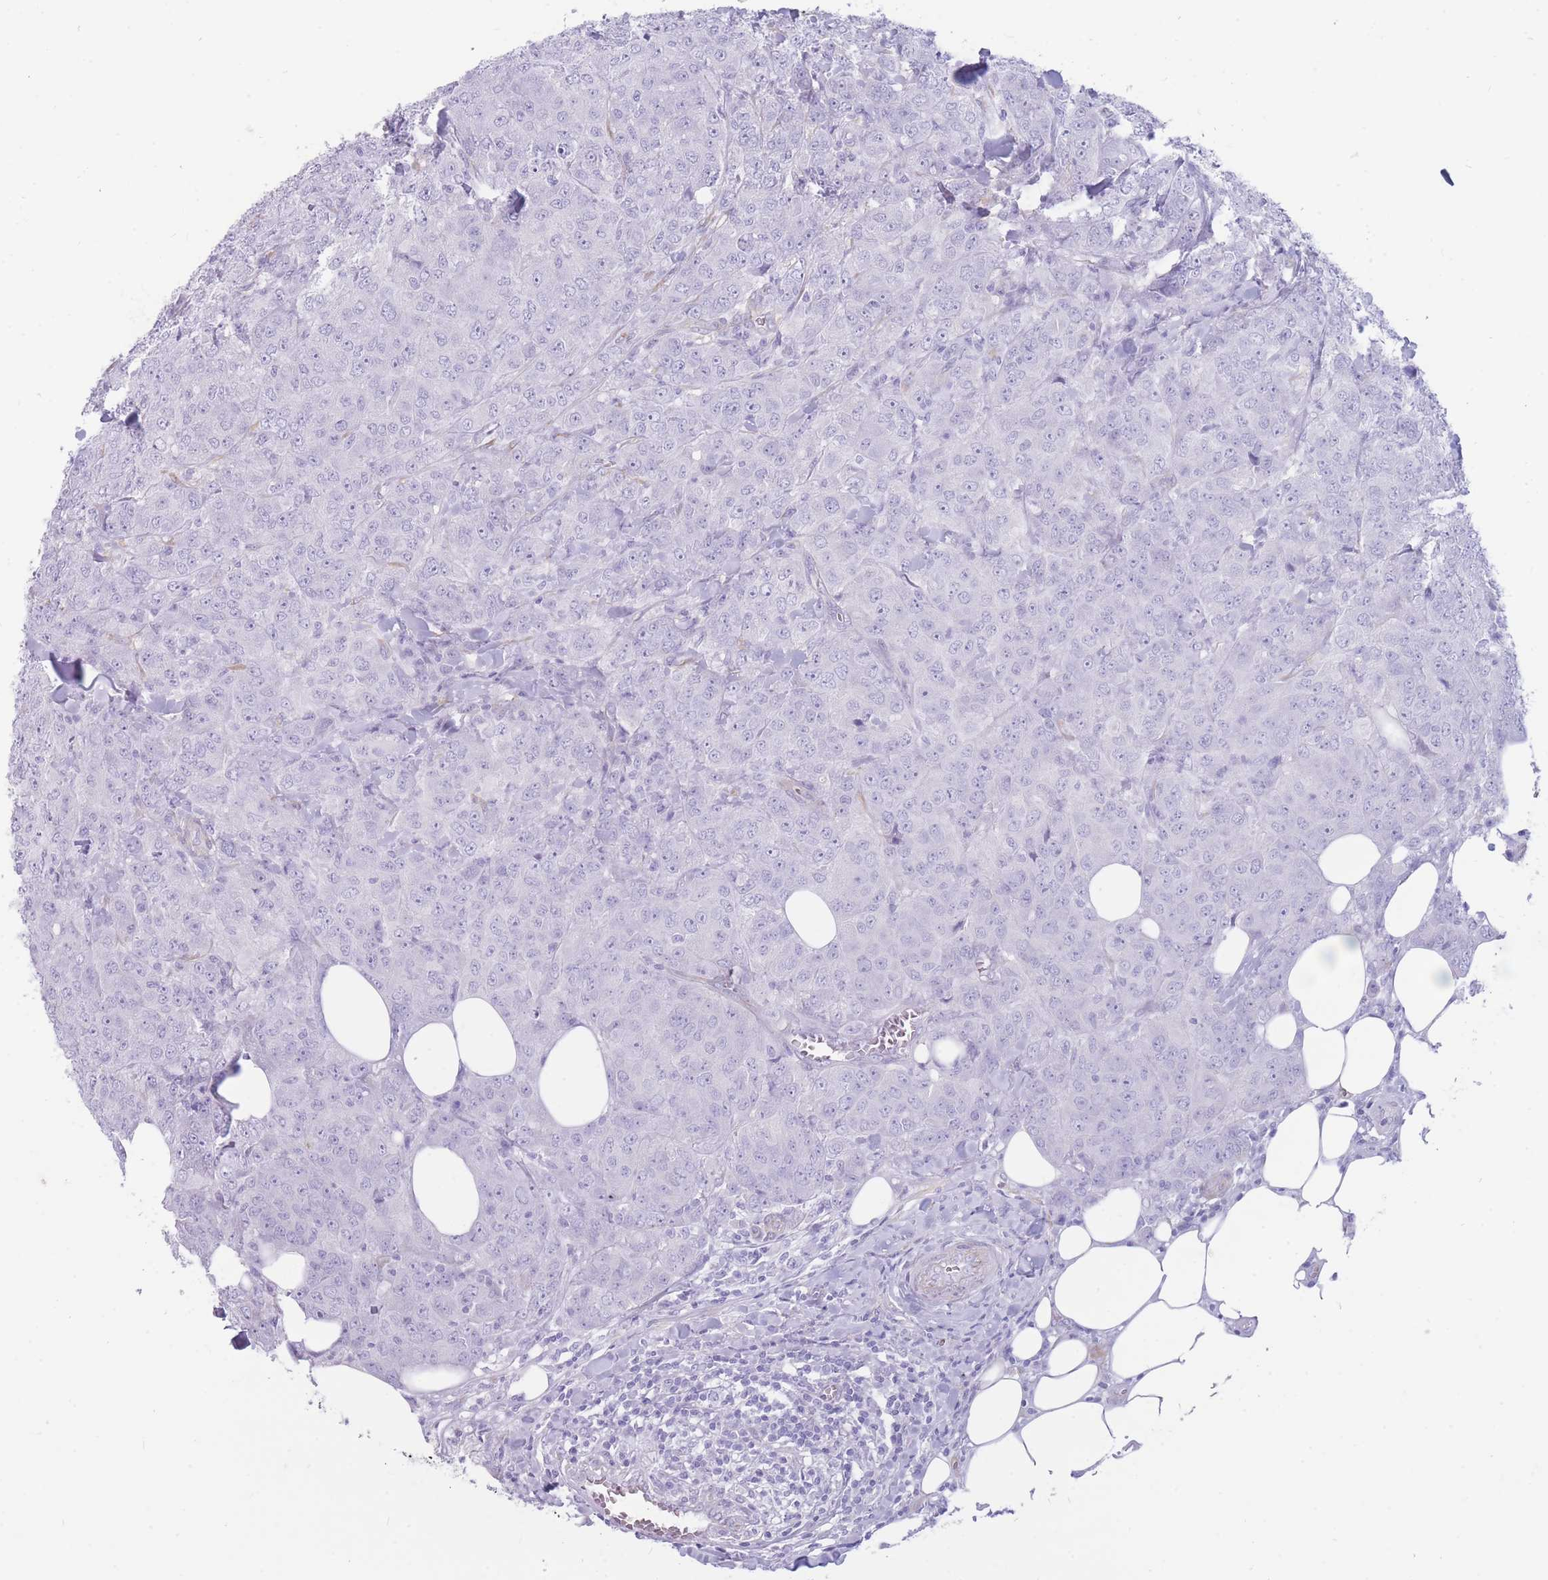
{"staining": {"intensity": "negative", "quantity": "none", "location": "none"}, "tissue": "breast cancer", "cell_type": "Tumor cells", "image_type": "cancer", "snomed": [{"axis": "morphology", "description": "Duct carcinoma"}, {"axis": "topography", "description": "Breast"}], "caption": "IHC micrograph of human infiltrating ductal carcinoma (breast) stained for a protein (brown), which shows no expression in tumor cells. Nuclei are stained in blue.", "gene": "MTSS2", "patient": {"sex": "female", "age": 43}}